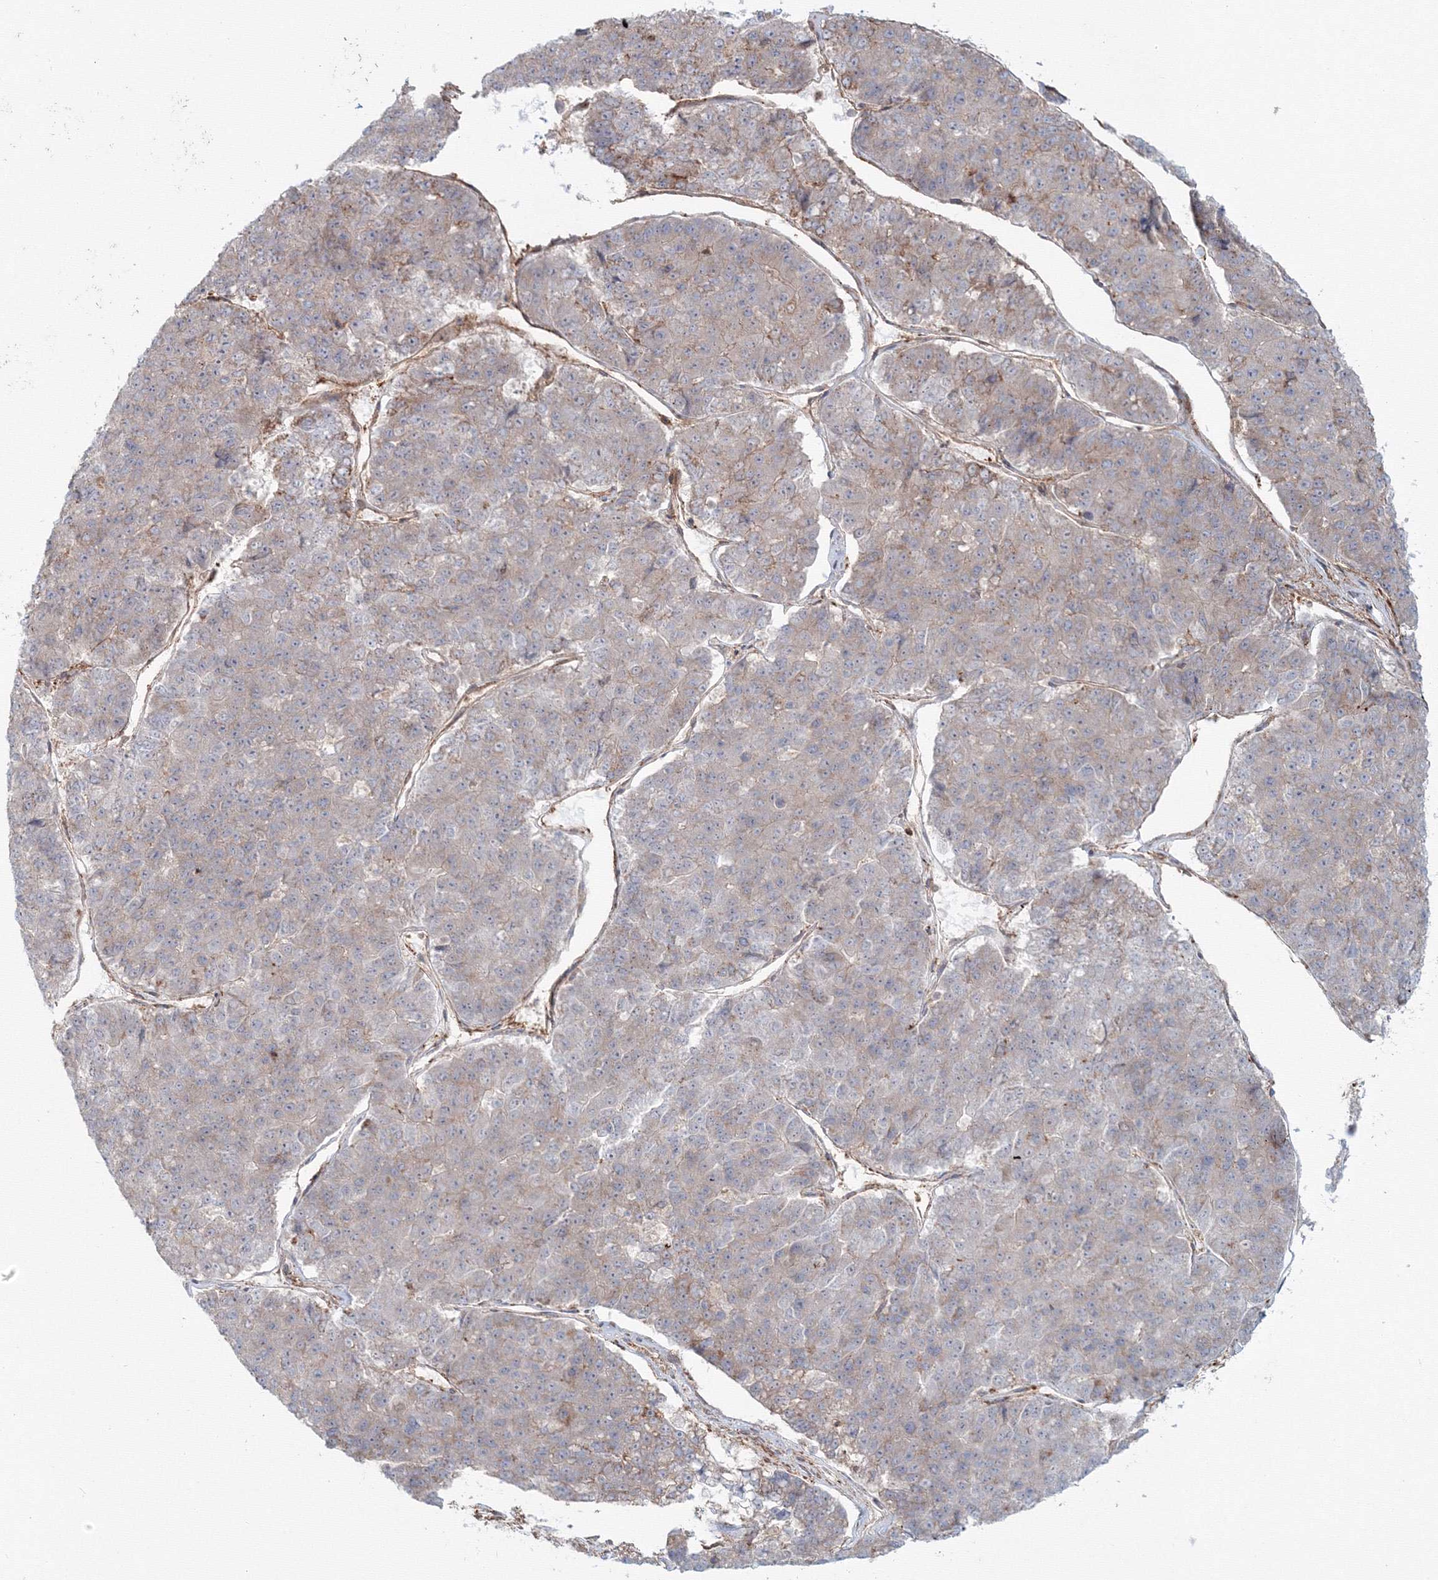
{"staining": {"intensity": "weak", "quantity": "<25%", "location": "cytoplasmic/membranous"}, "tissue": "pancreatic cancer", "cell_type": "Tumor cells", "image_type": "cancer", "snomed": [{"axis": "morphology", "description": "Adenocarcinoma, NOS"}, {"axis": "topography", "description": "Pancreas"}], "caption": "IHC of adenocarcinoma (pancreatic) demonstrates no expression in tumor cells.", "gene": "SH3PXD2A", "patient": {"sex": "male", "age": 50}}